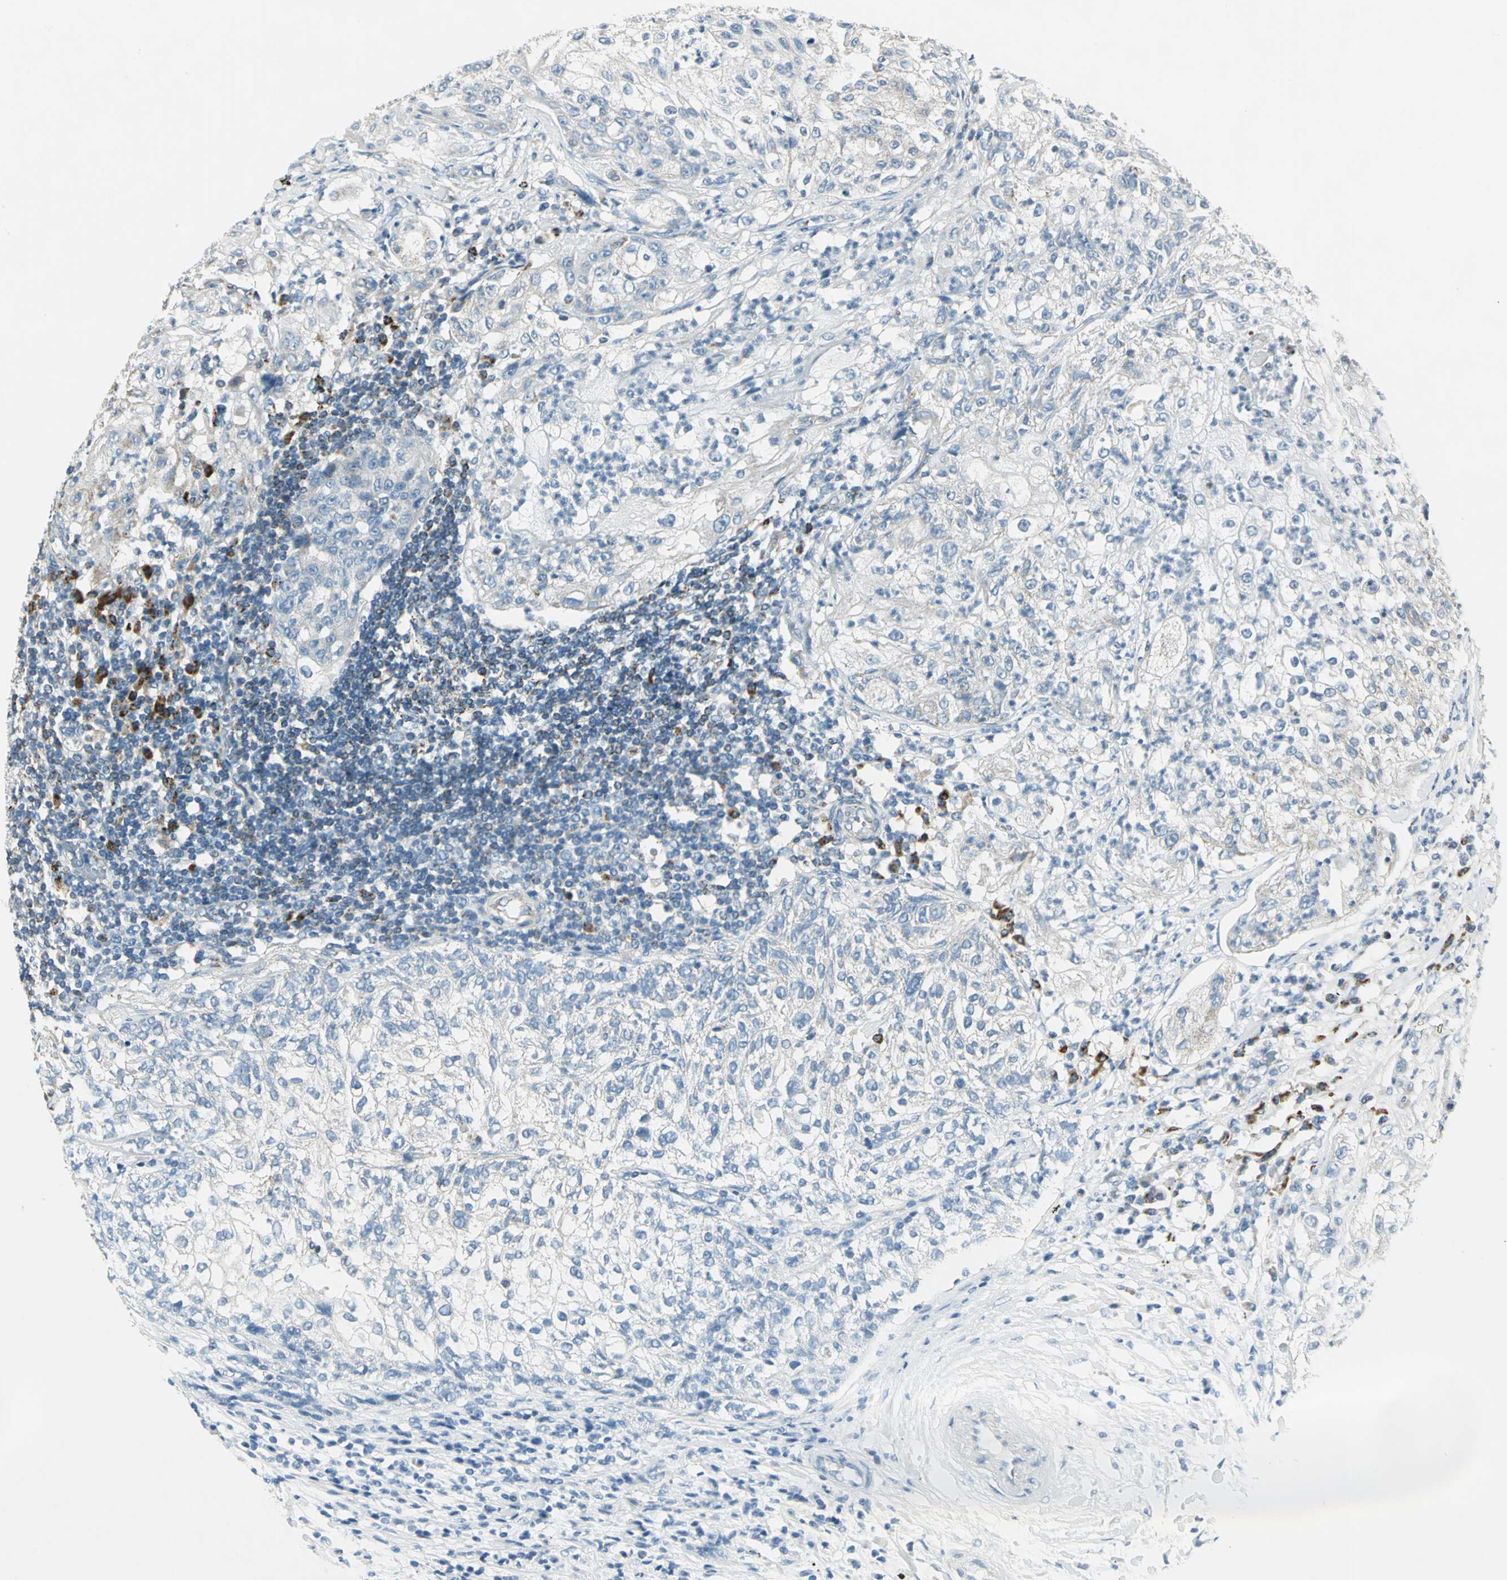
{"staining": {"intensity": "weak", "quantity": "<25%", "location": "cytoplasmic/membranous"}, "tissue": "lung cancer", "cell_type": "Tumor cells", "image_type": "cancer", "snomed": [{"axis": "morphology", "description": "Inflammation, NOS"}, {"axis": "morphology", "description": "Squamous cell carcinoma, NOS"}, {"axis": "topography", "description": "Lymph node"}, {"axis": "topography", "description": "Soft tissue"}, {"axis": "topography", "description": "Lung"}], "caption": "High power microscopy micrograph of an immunohistochemistry (IHC) histopathology image of lung cancer, revealing no significant staining in tumor cells.", "gene": "ACADM", "patient": {"sex": "male", "age": 66}}